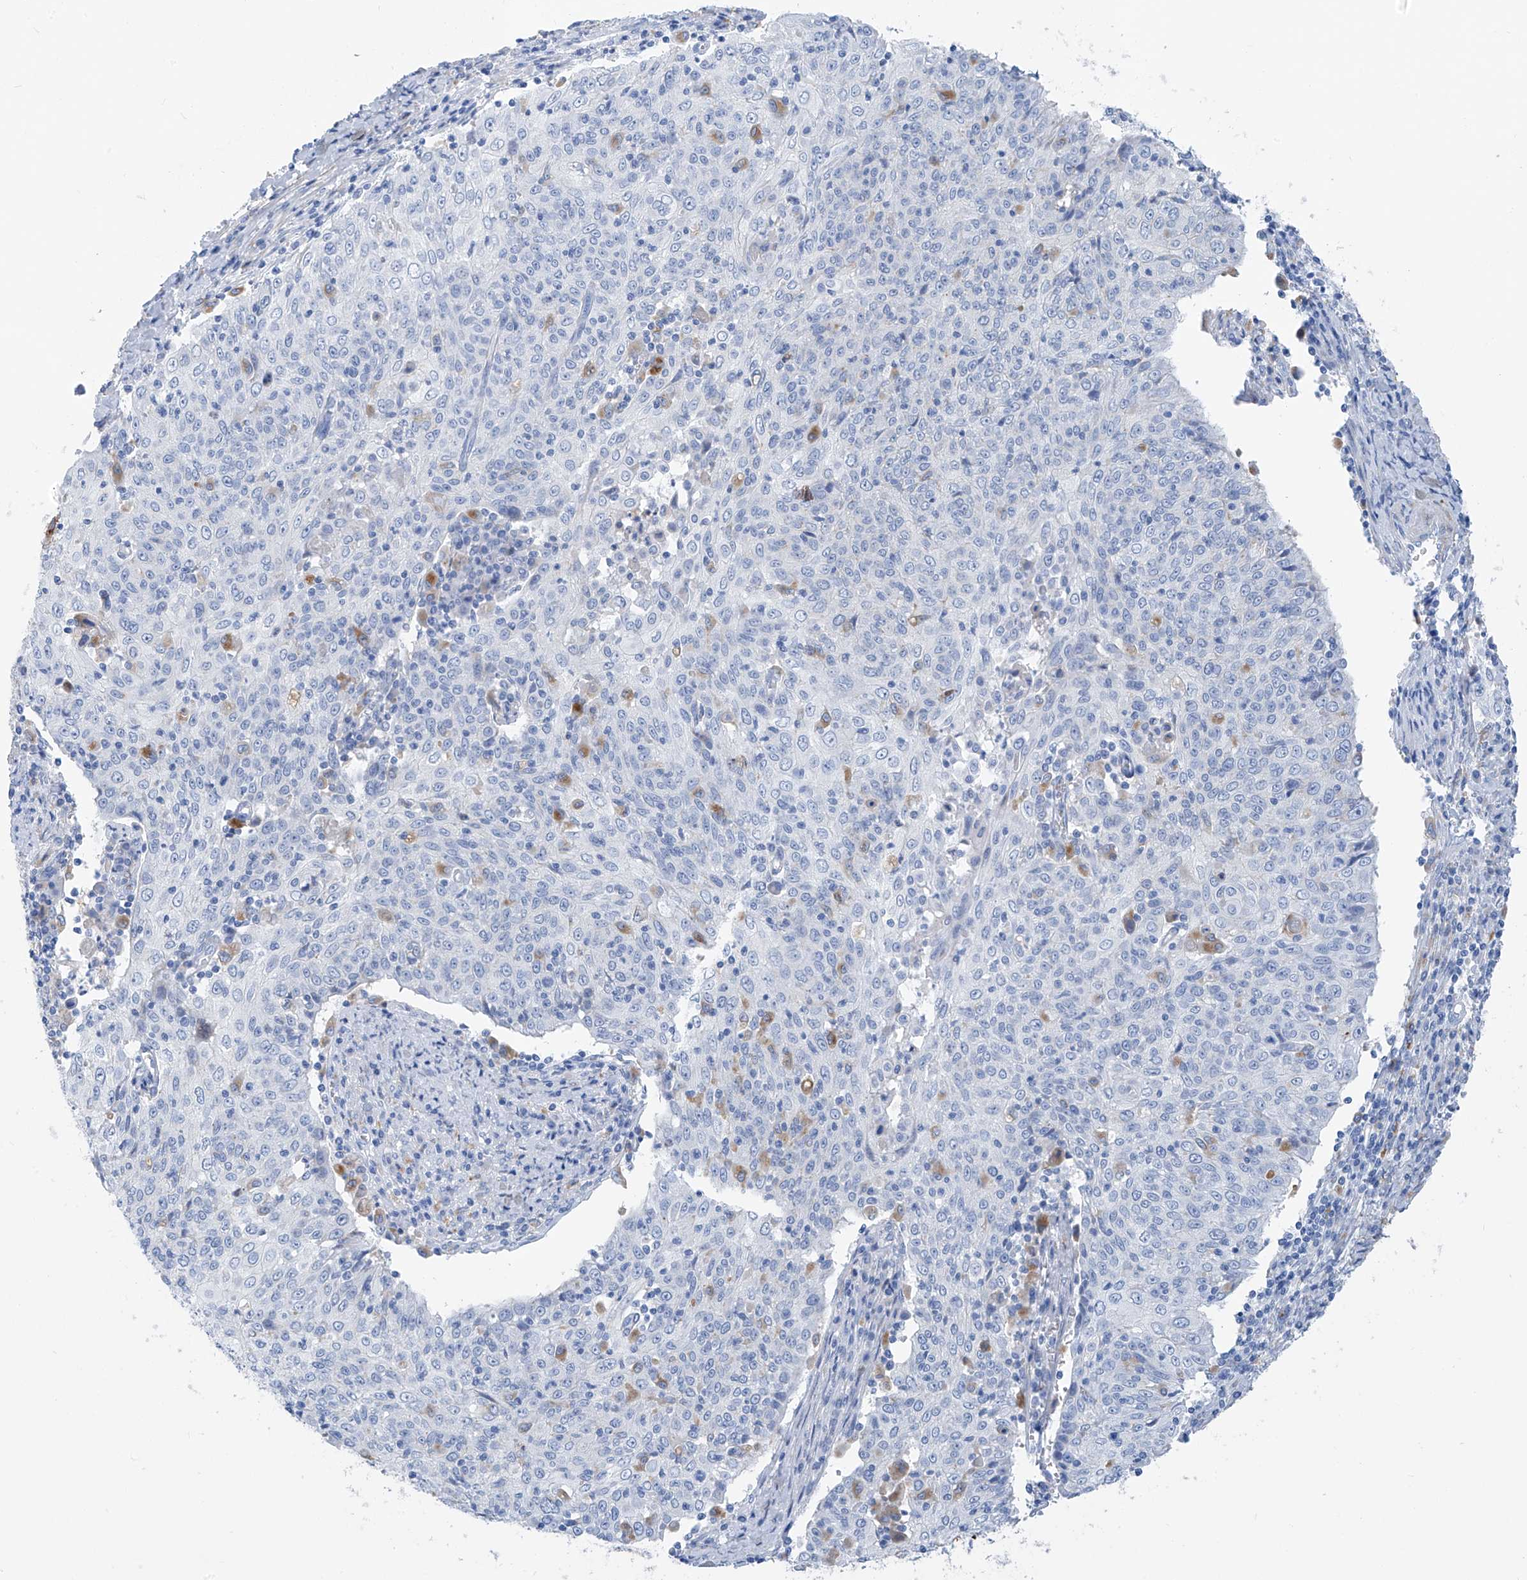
{"staining": {"intensity": "negative", "quantity": "none", "location": "none"}, "tissue": "cervical cancer", "cell_type": "Tumor cells", "image_type": "cancer", "snomed": [{"axis": "morphology", "description": "Squamous cell carcinoma, NOS"}, {"axis": "topography", "description": "Cervix"}], "caption": "The histopathology image exhibits no staining of tumor cells in squamous cell carcinoma (cervical). The staining is performed using DAB brown chromogen with nuclei counter-stained in using hematoxylin.", "gene": "GLMP", "patient": {"sex": "female", "age": 48}}